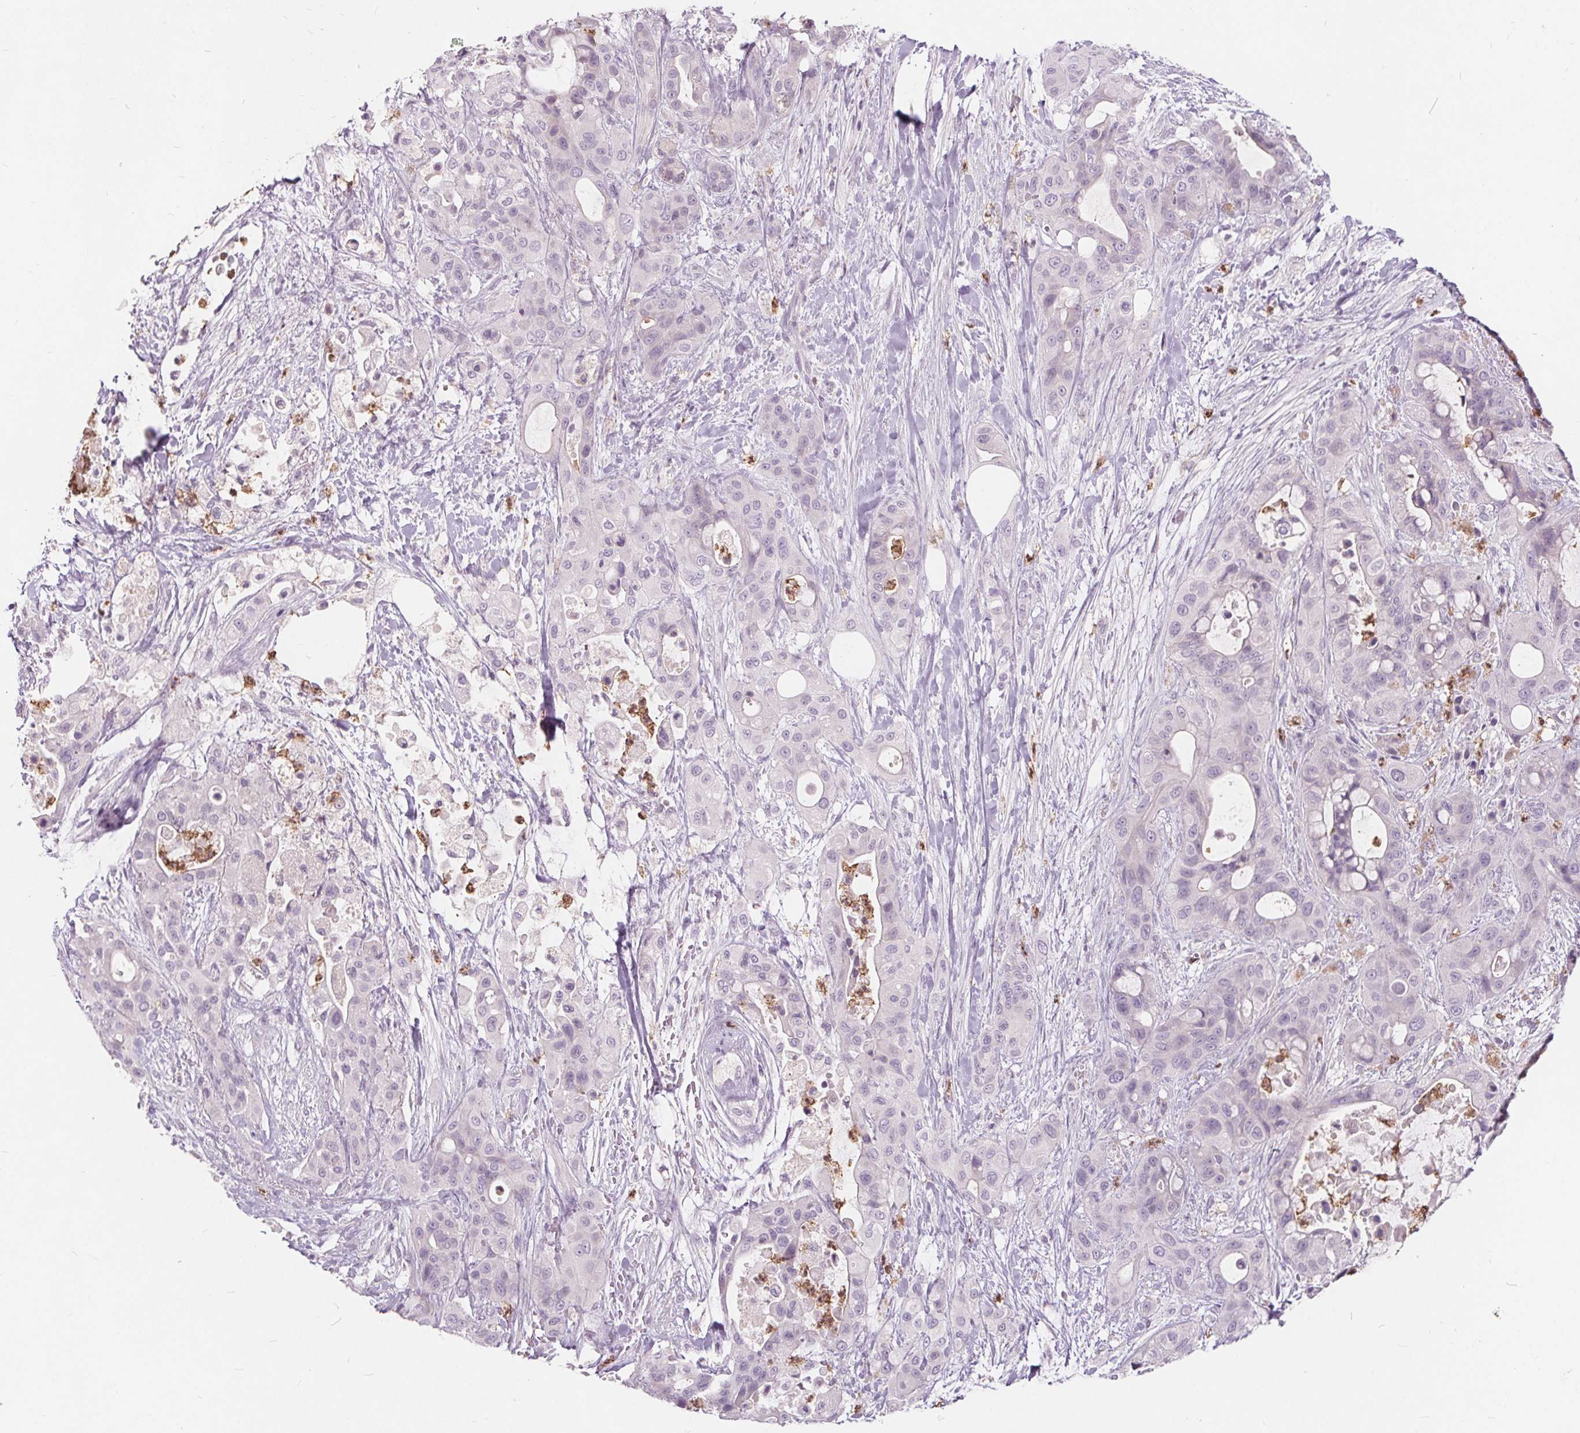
{"staining": {"intensity": "negative", "quantity": "none", "location": "none"}, "tissue": "pancreatic cancer", "cell_type": "Tumor cells", "image_type": "cancer", "snomed": [{"axis": "morphology", "description": "Adenocarcinoma, NOS"}, {"axis": "topography", "description": "Pancreas"}], "caption": "Immunohistochemistry (IHC) photomicrograph of neoplastic tissue: human pancreatic cancer stained with DAB shows no significant protein positivity in tumor cells.", "gene": "HAAO", "patient": {"sex": "male", "age": 71}}